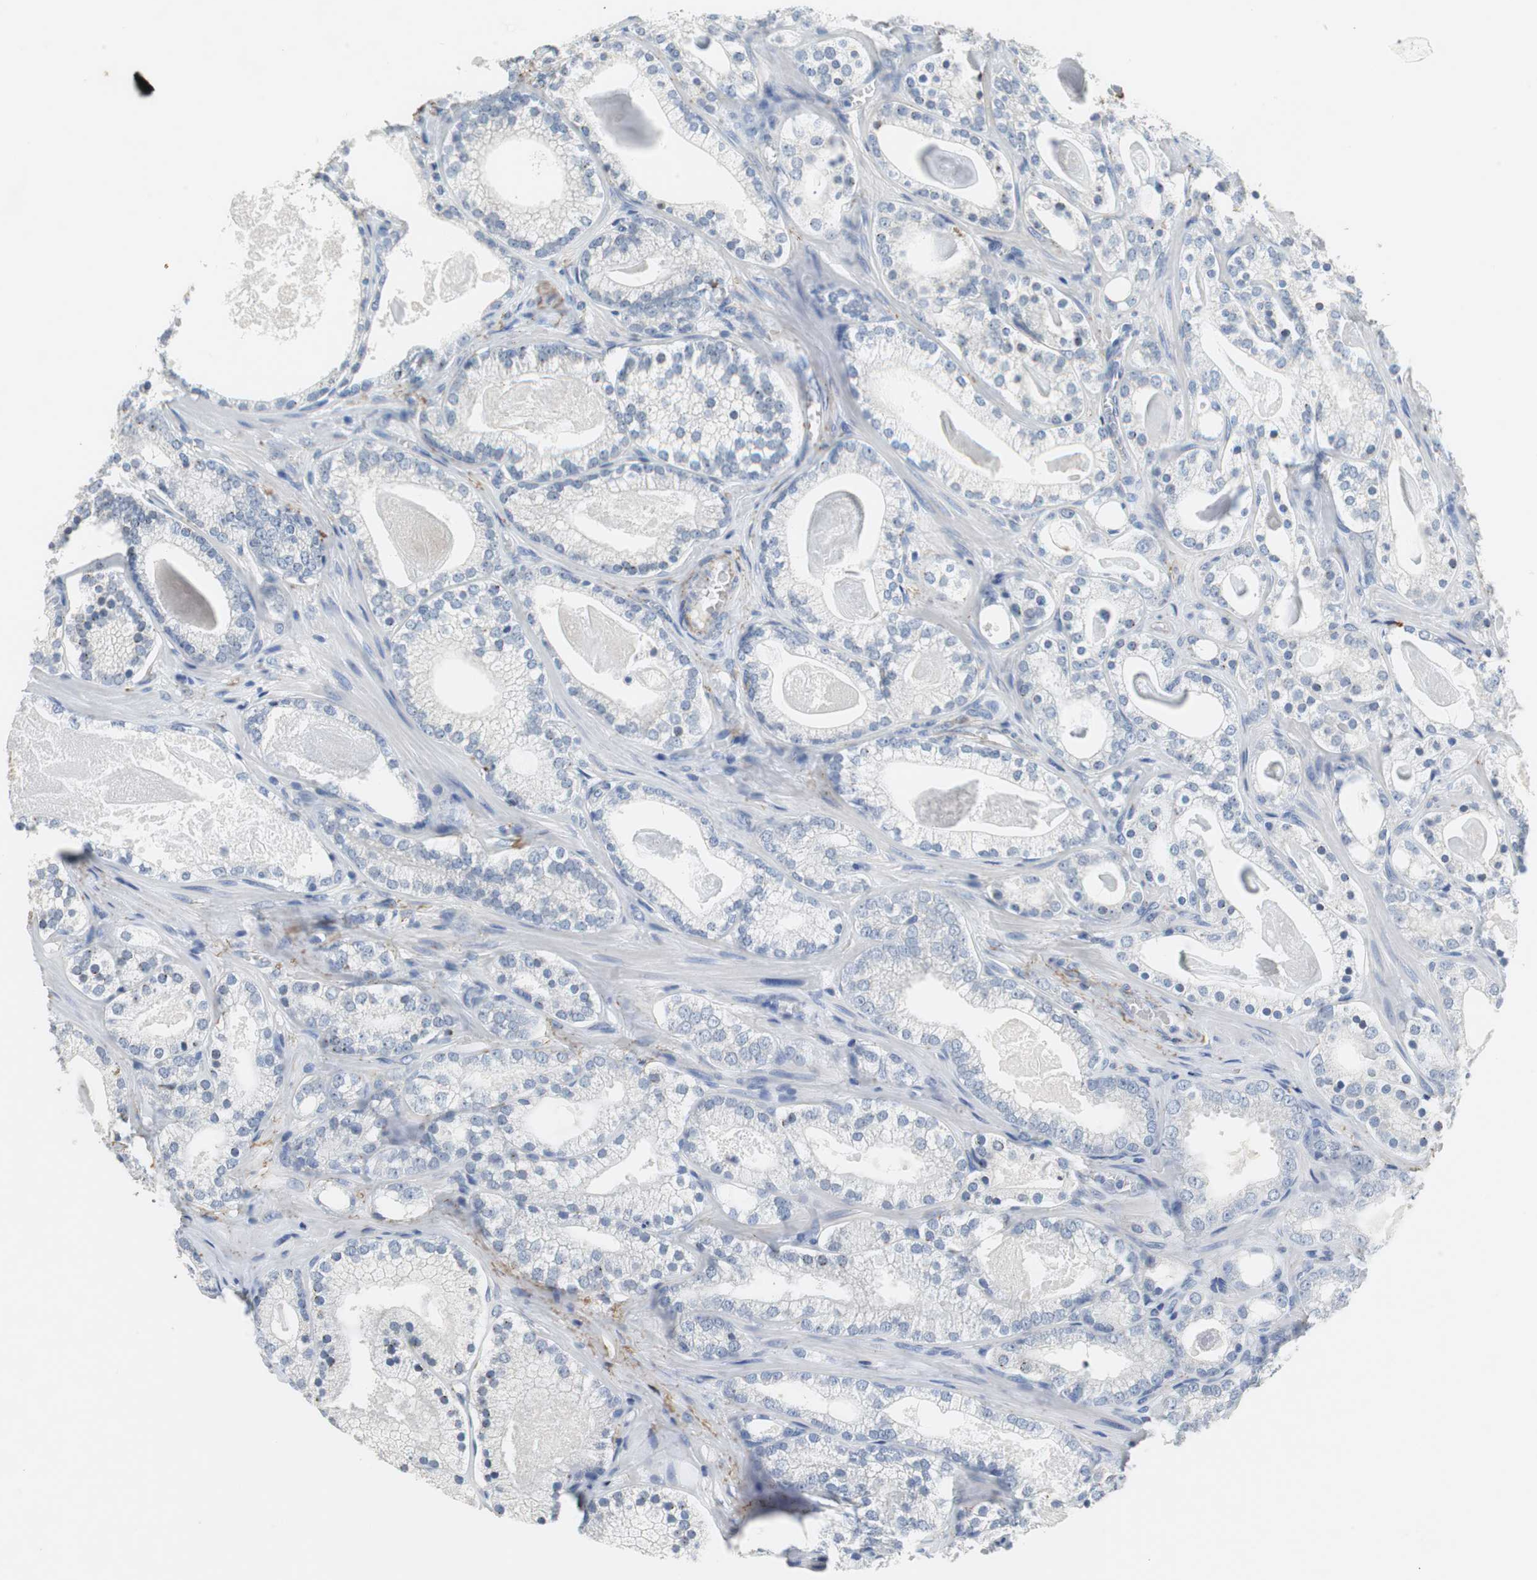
{"staining": {"intensity": "negative", "quantity": "none", "location": "none"}, "tissue": "prostate cancer", "cell_type": "Tumor cells", "image_type": "cancer", "snomed": [{"axis": "morphology", "description": "Adenocarcinoma, Low grade"}, {"axis": "topography", "description": "Prostate"}], "caption": "This is an immunohistochemistry image of prostate cancer. There is no expression in tumor cells.", "gene": "MUC7", "patient": {"sex": "male", "age": 59}}